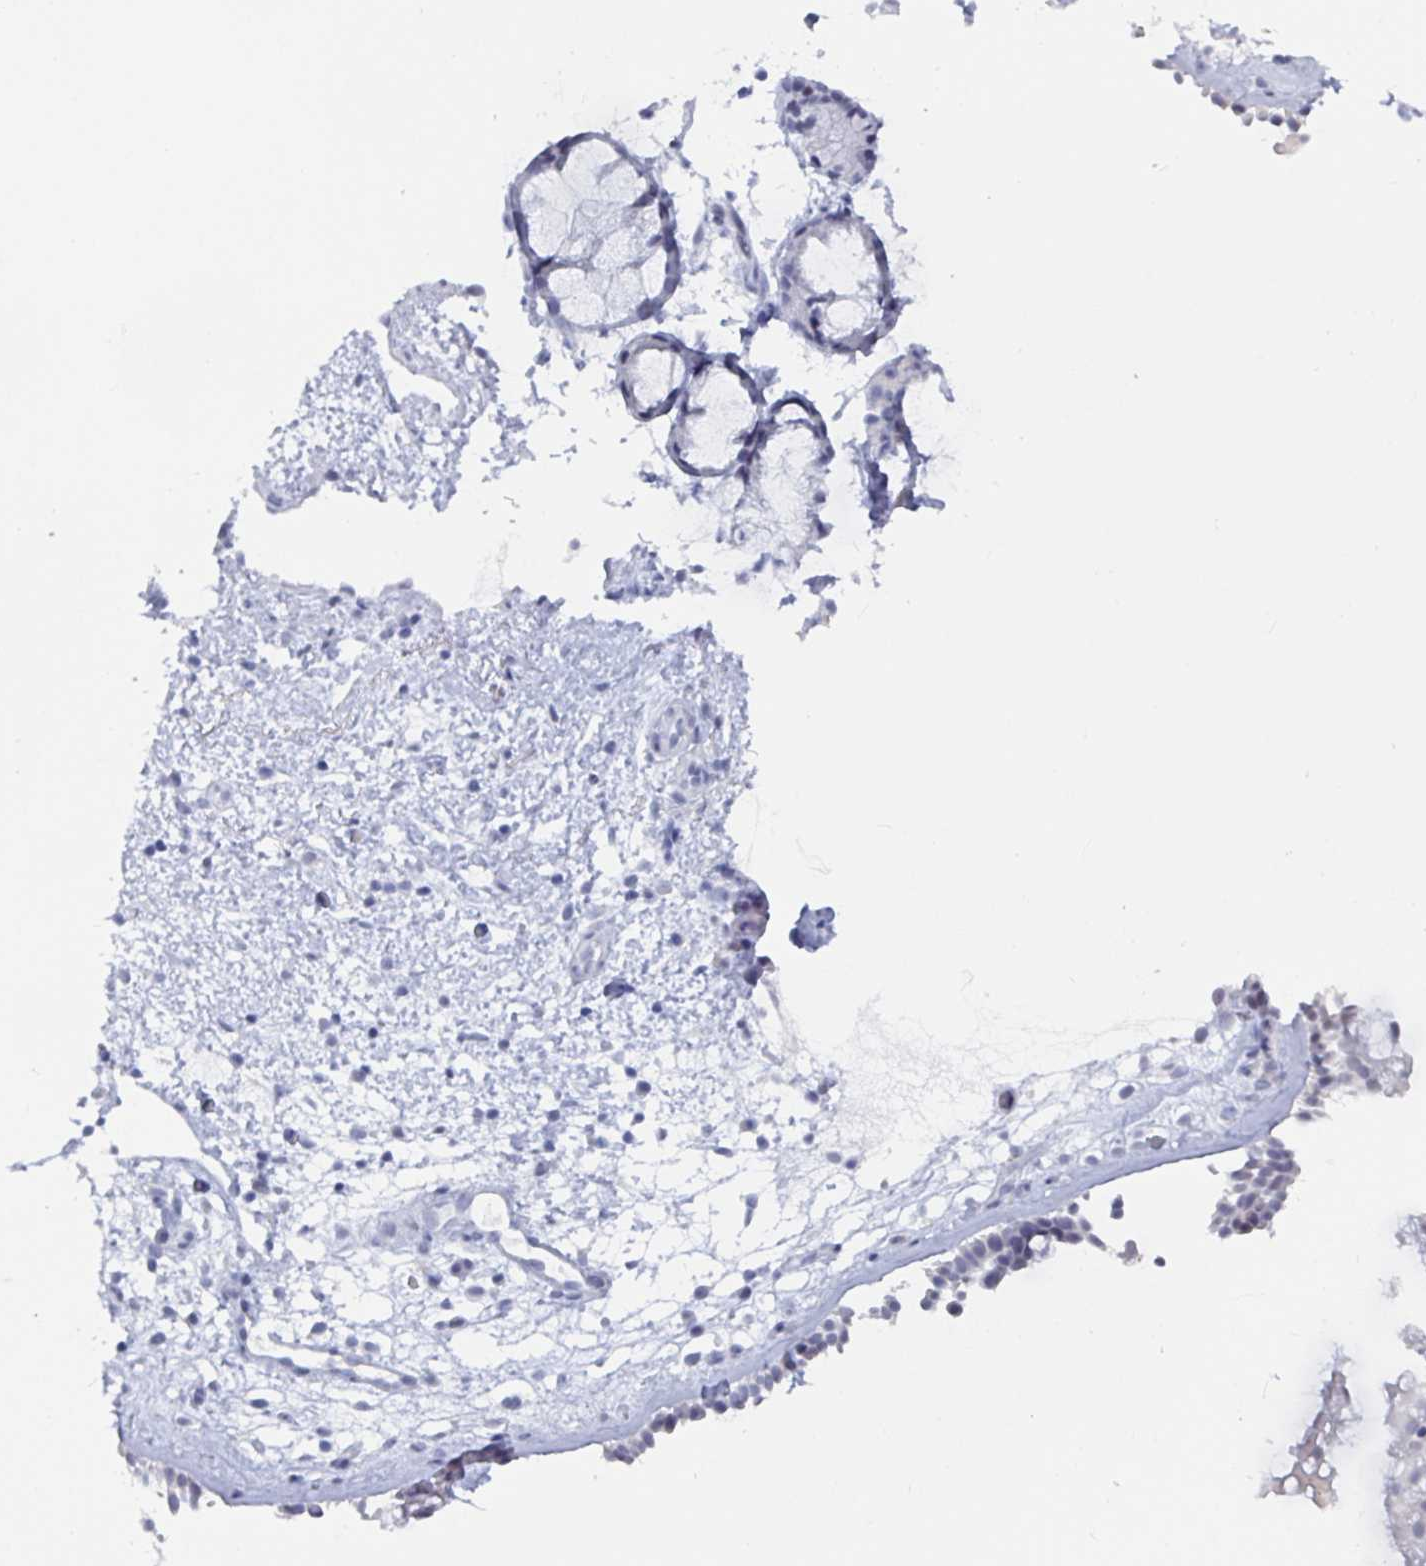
{"staining": {"intensity": "negative", "quantity": "none", "location": "none"}, "tissue": "nasopharynx", "cell_type": "Respiratory epithelial cells", "image_type": "normal", "snomed": [{"axis": "morphology", "description": "Normal tissue, NOS"}, {"axis": "topography", "description": "Nasopharynx"}], "caption": "This is an immunohistochemistry micrograph of unremarkable nasopharynx. There is no staining in respiratory epithelial cells.", "gene": "CAMKV", "patient": {"sex": "female", "age": 70}}